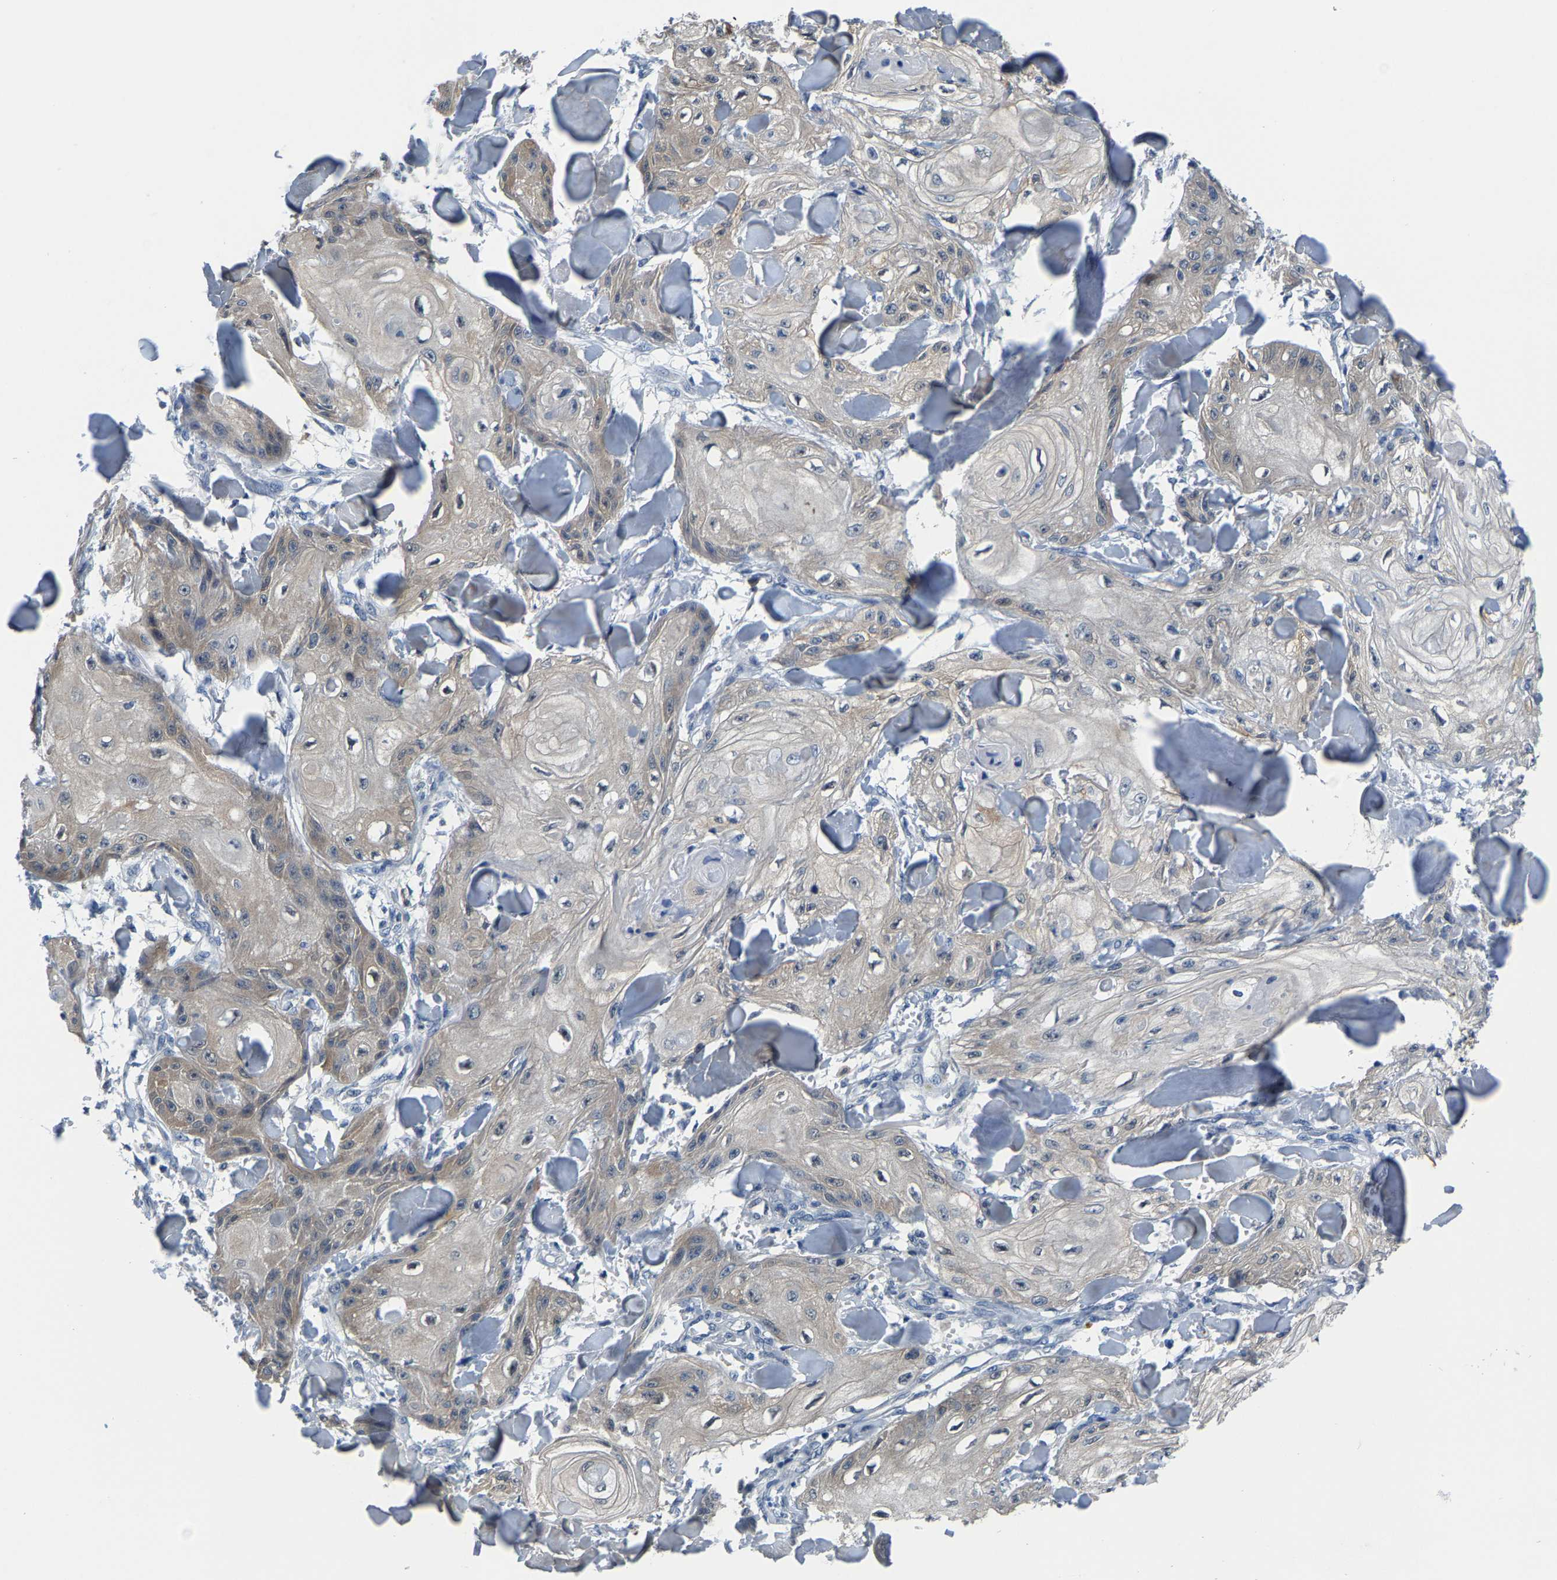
{"staining": {"intensity": "weak", "quantity": "25%-75%", "location": "cytoplasmic/membranous"}, "tissue": "skin cancer", "cell_type": "Tumor cells", "image_type": "cancer", "snomed": [{"axis": "morphology", "description": "Squamous cell carcinoma, NOS"}, {"axis": "topography", "description": "Skin"}], "caption": "An image showing weak cytoplasmic/membranous staining in approximately 25%-75% of tumor cells in squamous cell carcinoma (skin), as visualized by brown immunohistochemical staining.", "gene": "SSH3", "patient": {"sex": "male", "age": 74}}